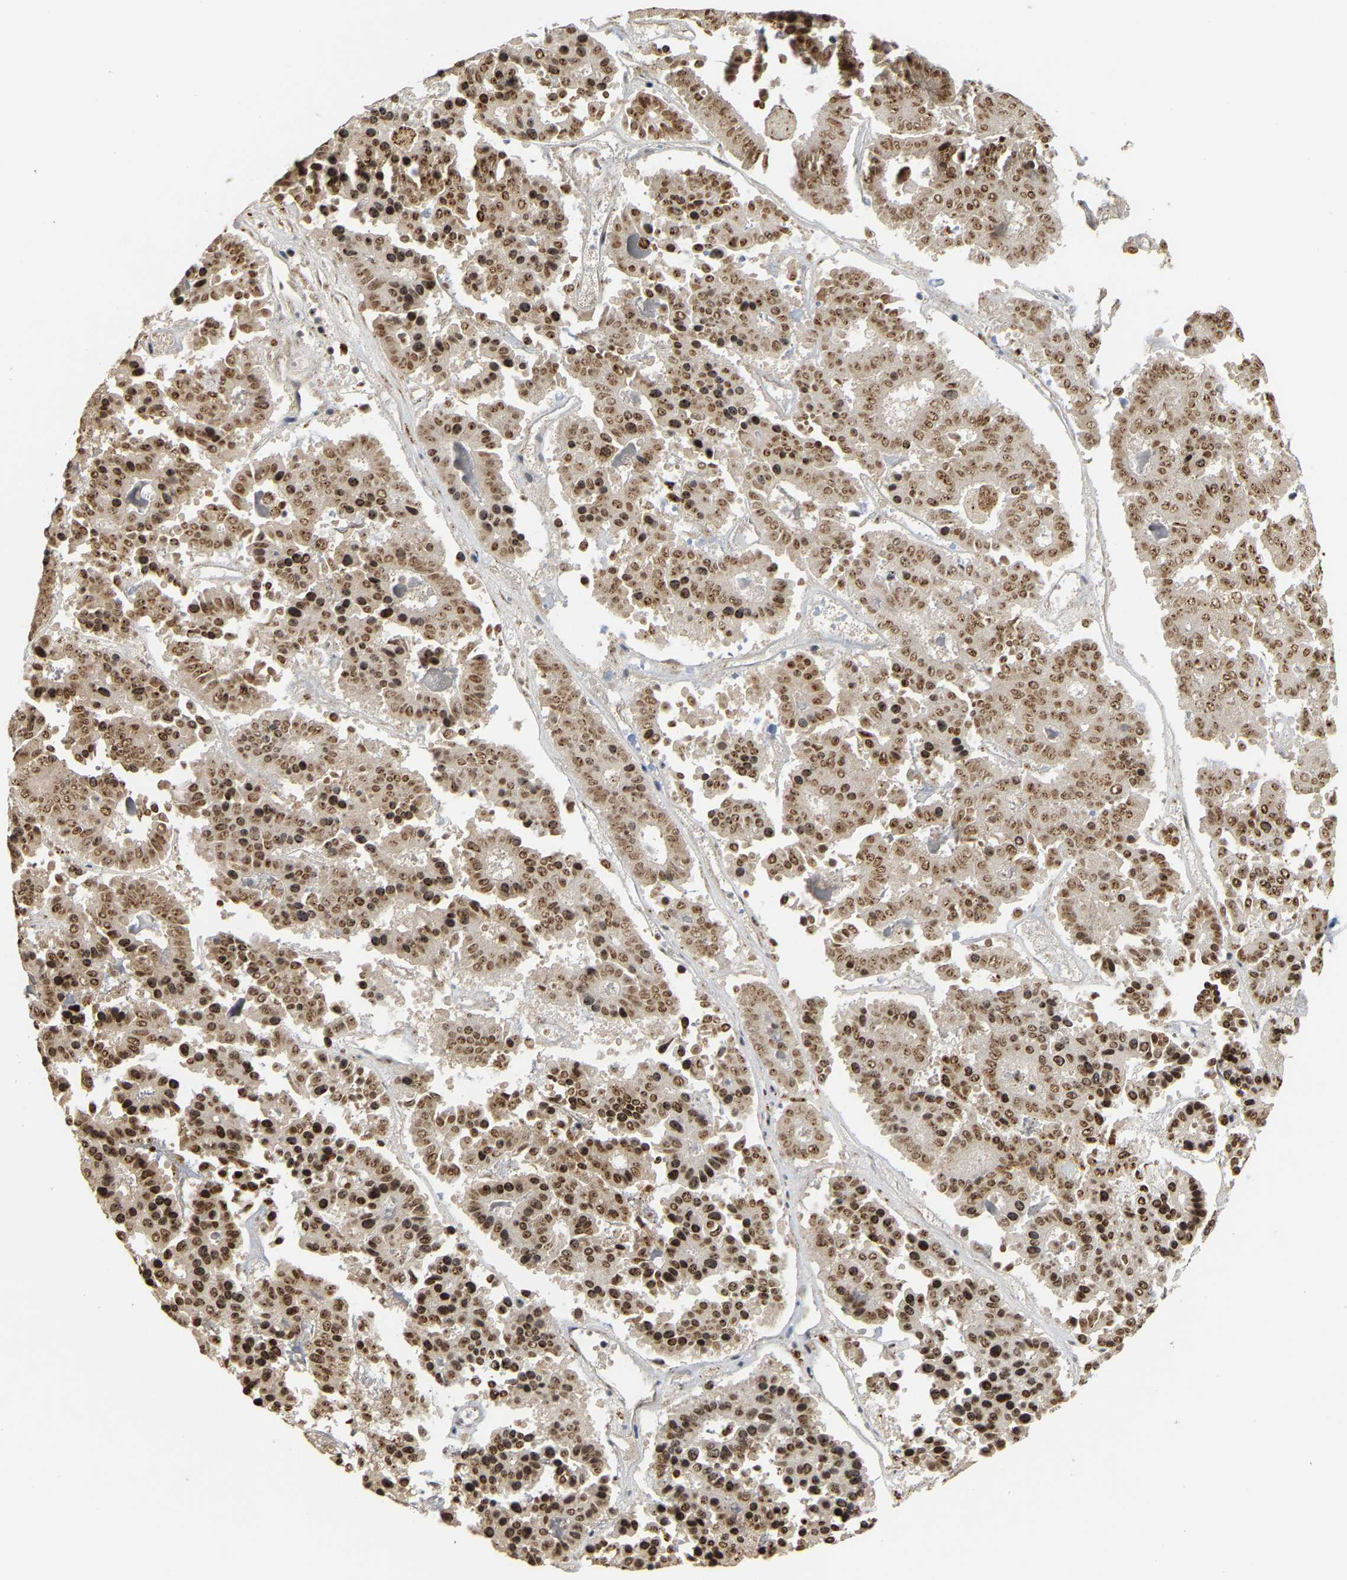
{"staining": {"intensity": "strong", "quantity": ">75%", "location": "cytoplasmic/membranous,nuclear"}, "tissue": "pancreatic cancer", "cell_type": "Tumor cells", "image_type": "cancer", "snomed": [{"axis": "morphology", "description": "Adenocarcinoma, NOS"}, {"axis": "topography", "description": "Pancreas"}], "caption": "Protein staining displays strong cytoplasmic/membranous and nuclear staining in approximately >75% of tumor cells in pancreatic adenocarcinoma. The staining was performed using DAB to visualize the protein expression in brown, while the nuclei were stained in blue with hematoxylin (Magnification: 20x).", "gene": "NOP58", "patient": {"sex": "male", "age": 50}}